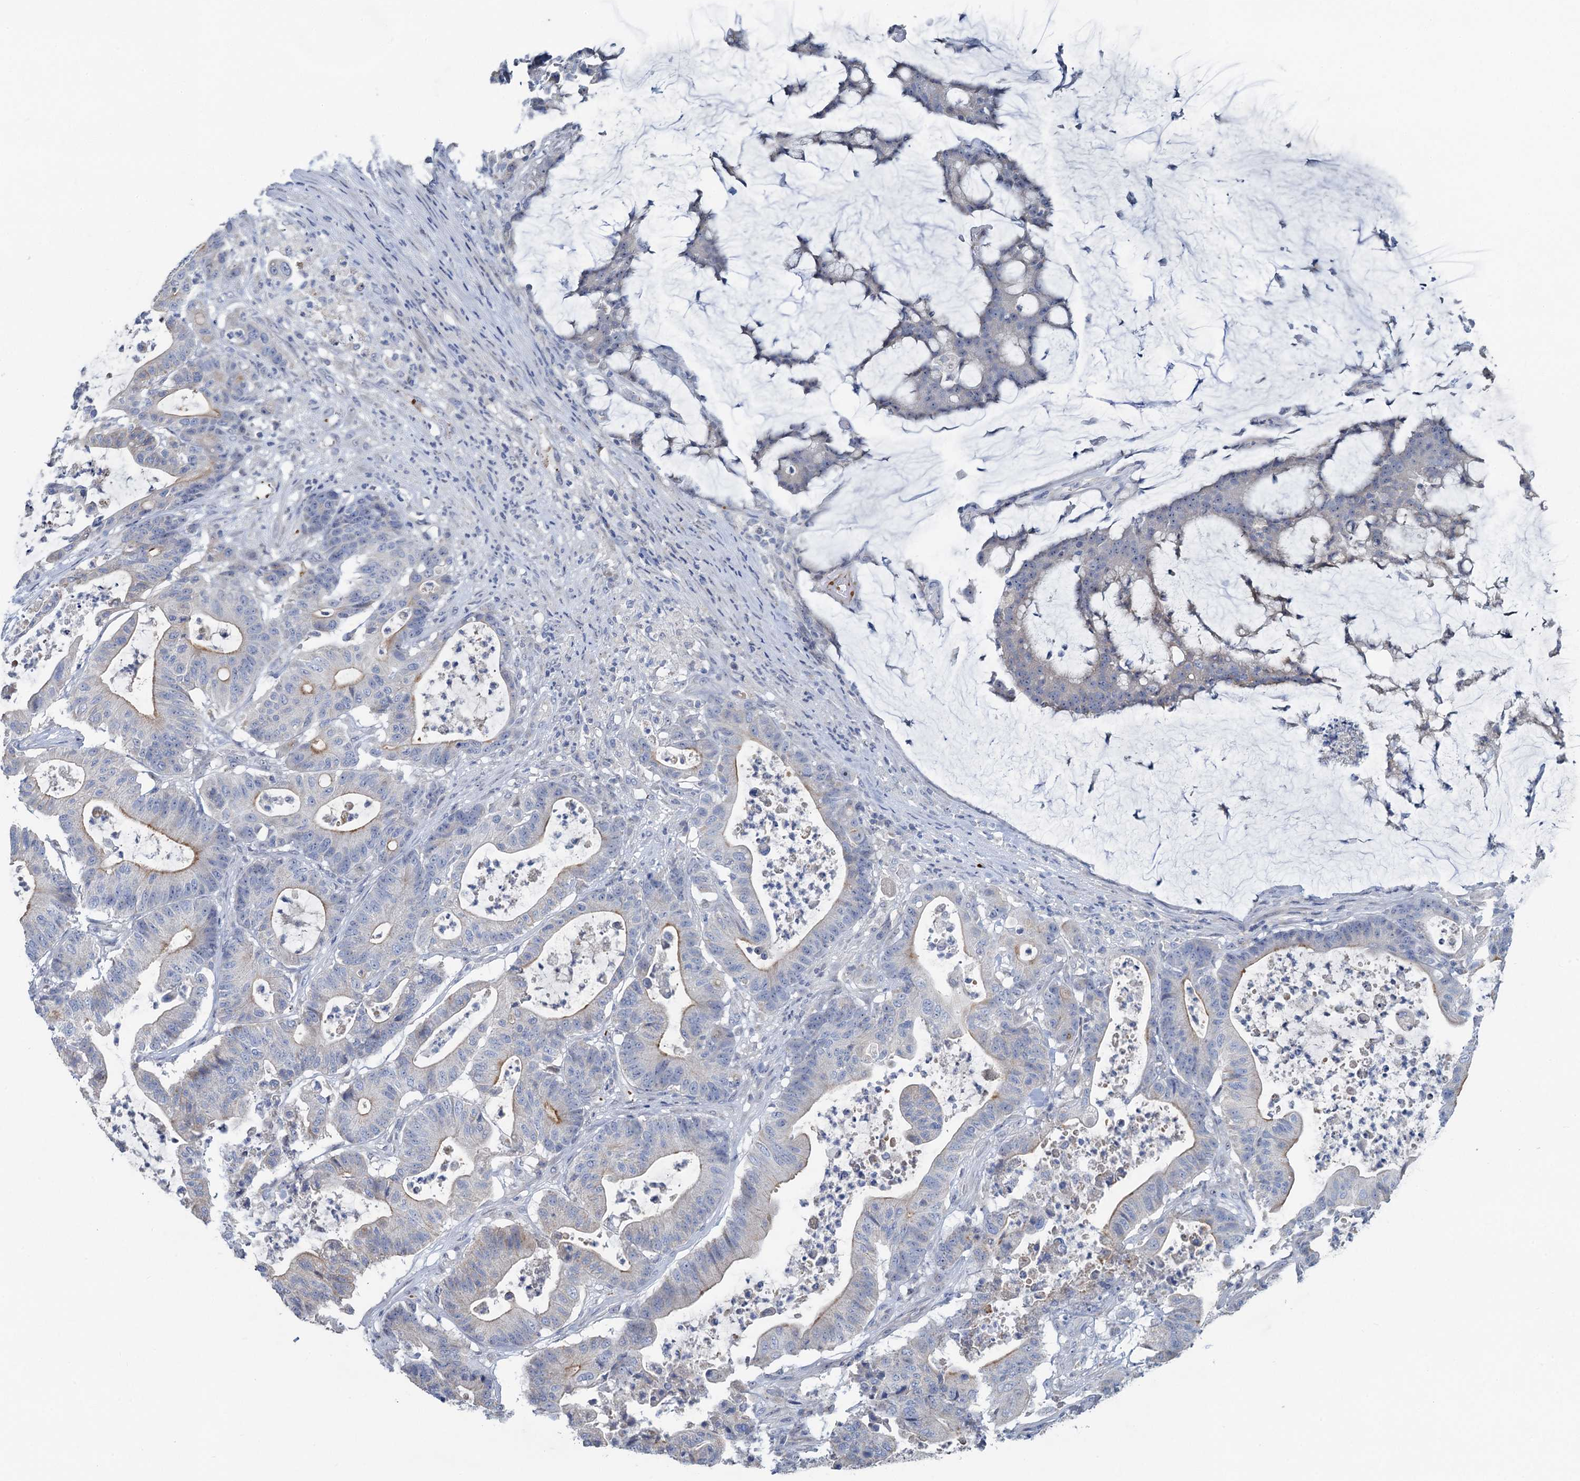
{"staining": {"intensity": "moderate", "quantity": "<25%", "location": "cytoplasmic/membranous"}, "tissue": "colorectal cancer", "cell_type": "Tumor cells", "image_type": "cancer", "snomed": [{"axis": "morphology", "description": "Adenocarcinoma, NOS"}, {"axis": "topography", "description": "Colon"}], "caption": "Moderate cytoplasmic/membranous protein expression is appreciated in about <25% of tumor cells in colorectal cancer (adenocarcinoma).", "gene": "PLLP", "patient": {"sex": "female", "age": 84}}